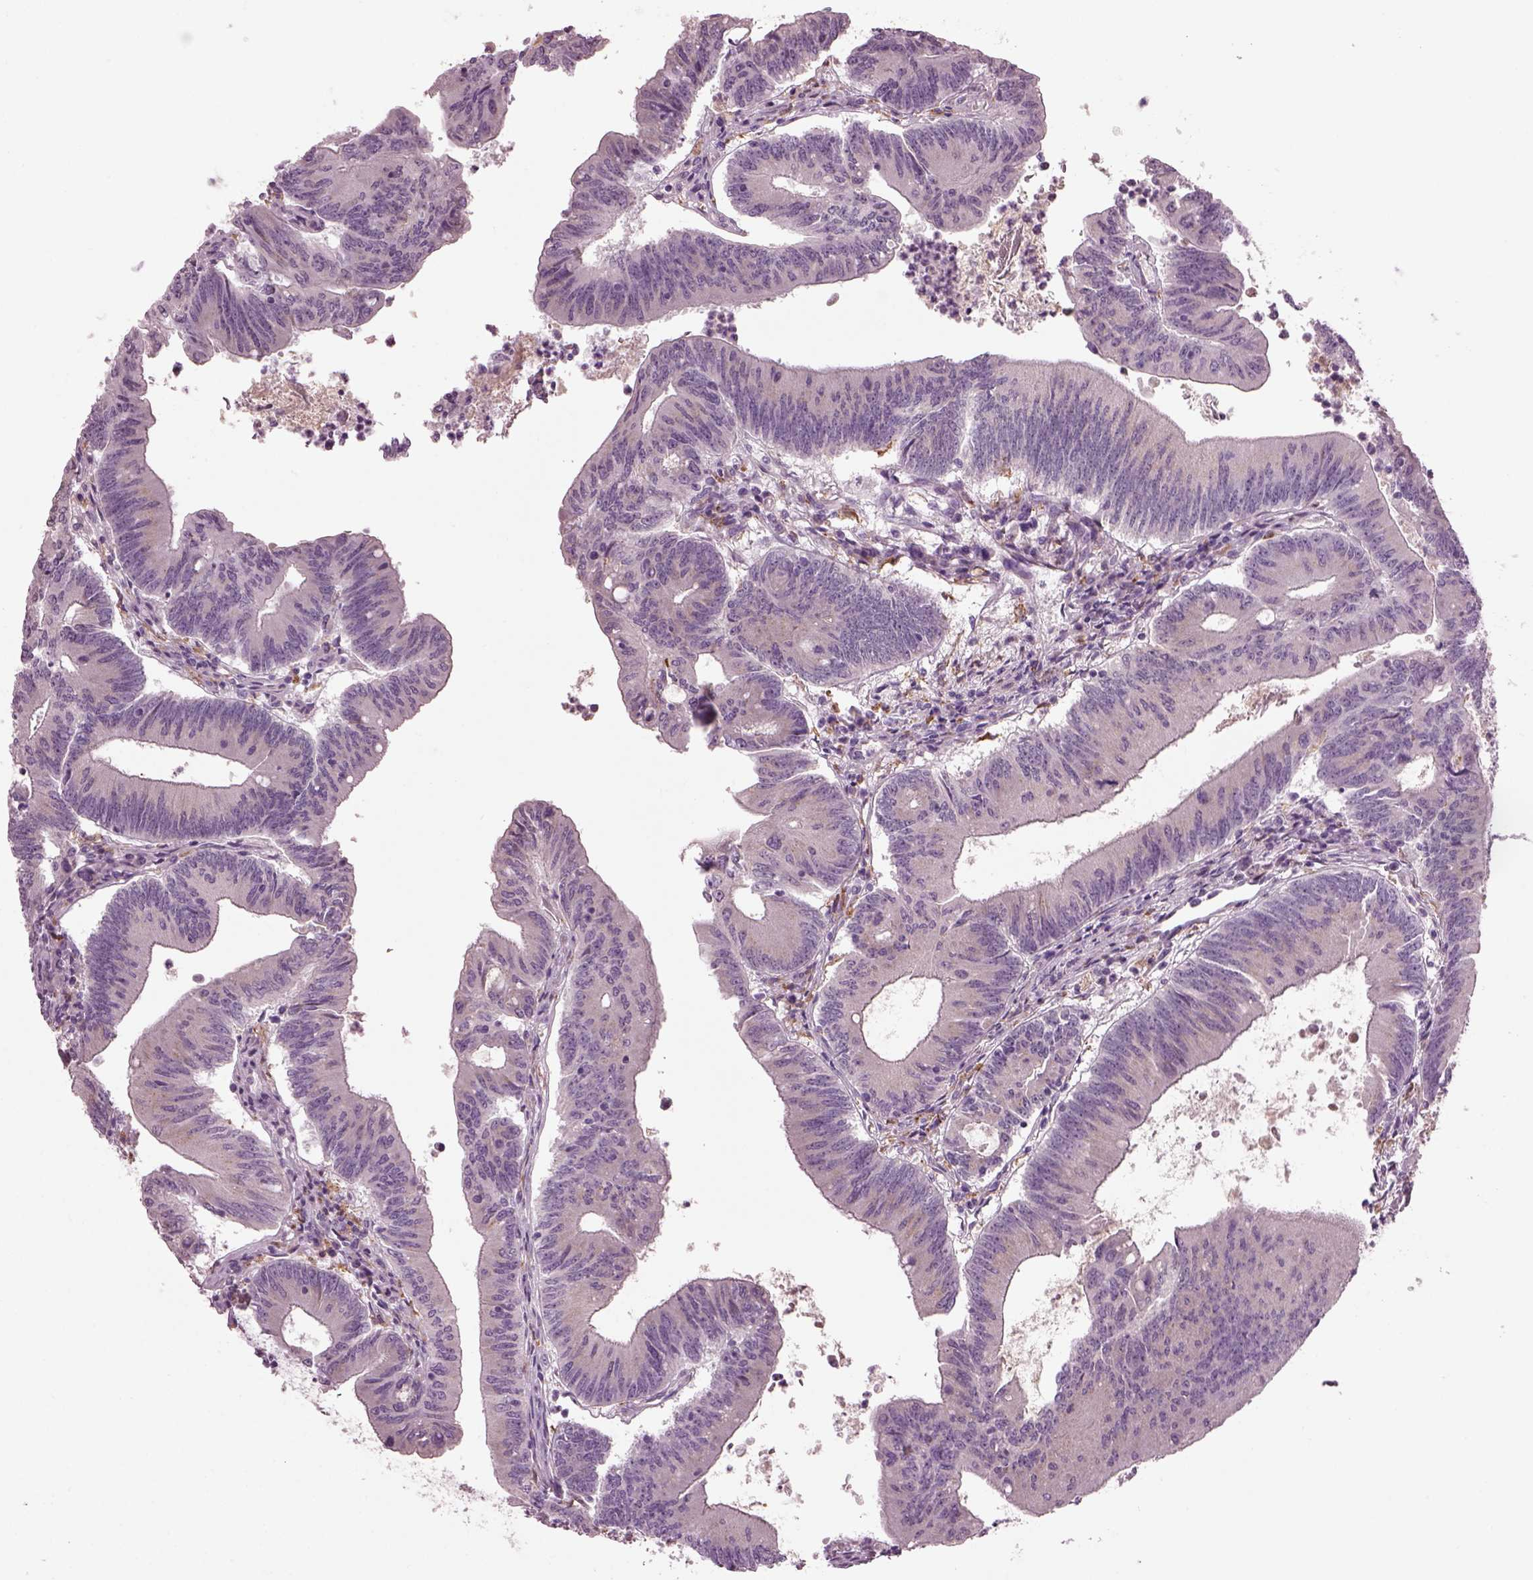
{"staining": {"intensity": "negative", "quantity": "none", "location": "none"}, "tissue": "colorectal cancer", "cell_type": "Tumor cells", "image_type": "cancer", "snomed": [{"axis": "morphology", "description": "Adenocarcinoma, NOS"}, {"axis": "topography", "description": "Colon"}], "caption": "Immunohistochemistry (IHC) histopathology image of human colorectal cancer stained for a protein (brown), which exhibits no expression in tumor cells. Brightfield microscopy of immunohistochemistry stained with DAB (brown) and hematoxylin (blue), captured at high magnification.", "gene": "TMEM231", "patient": {"sex": "female", "age": 70}}